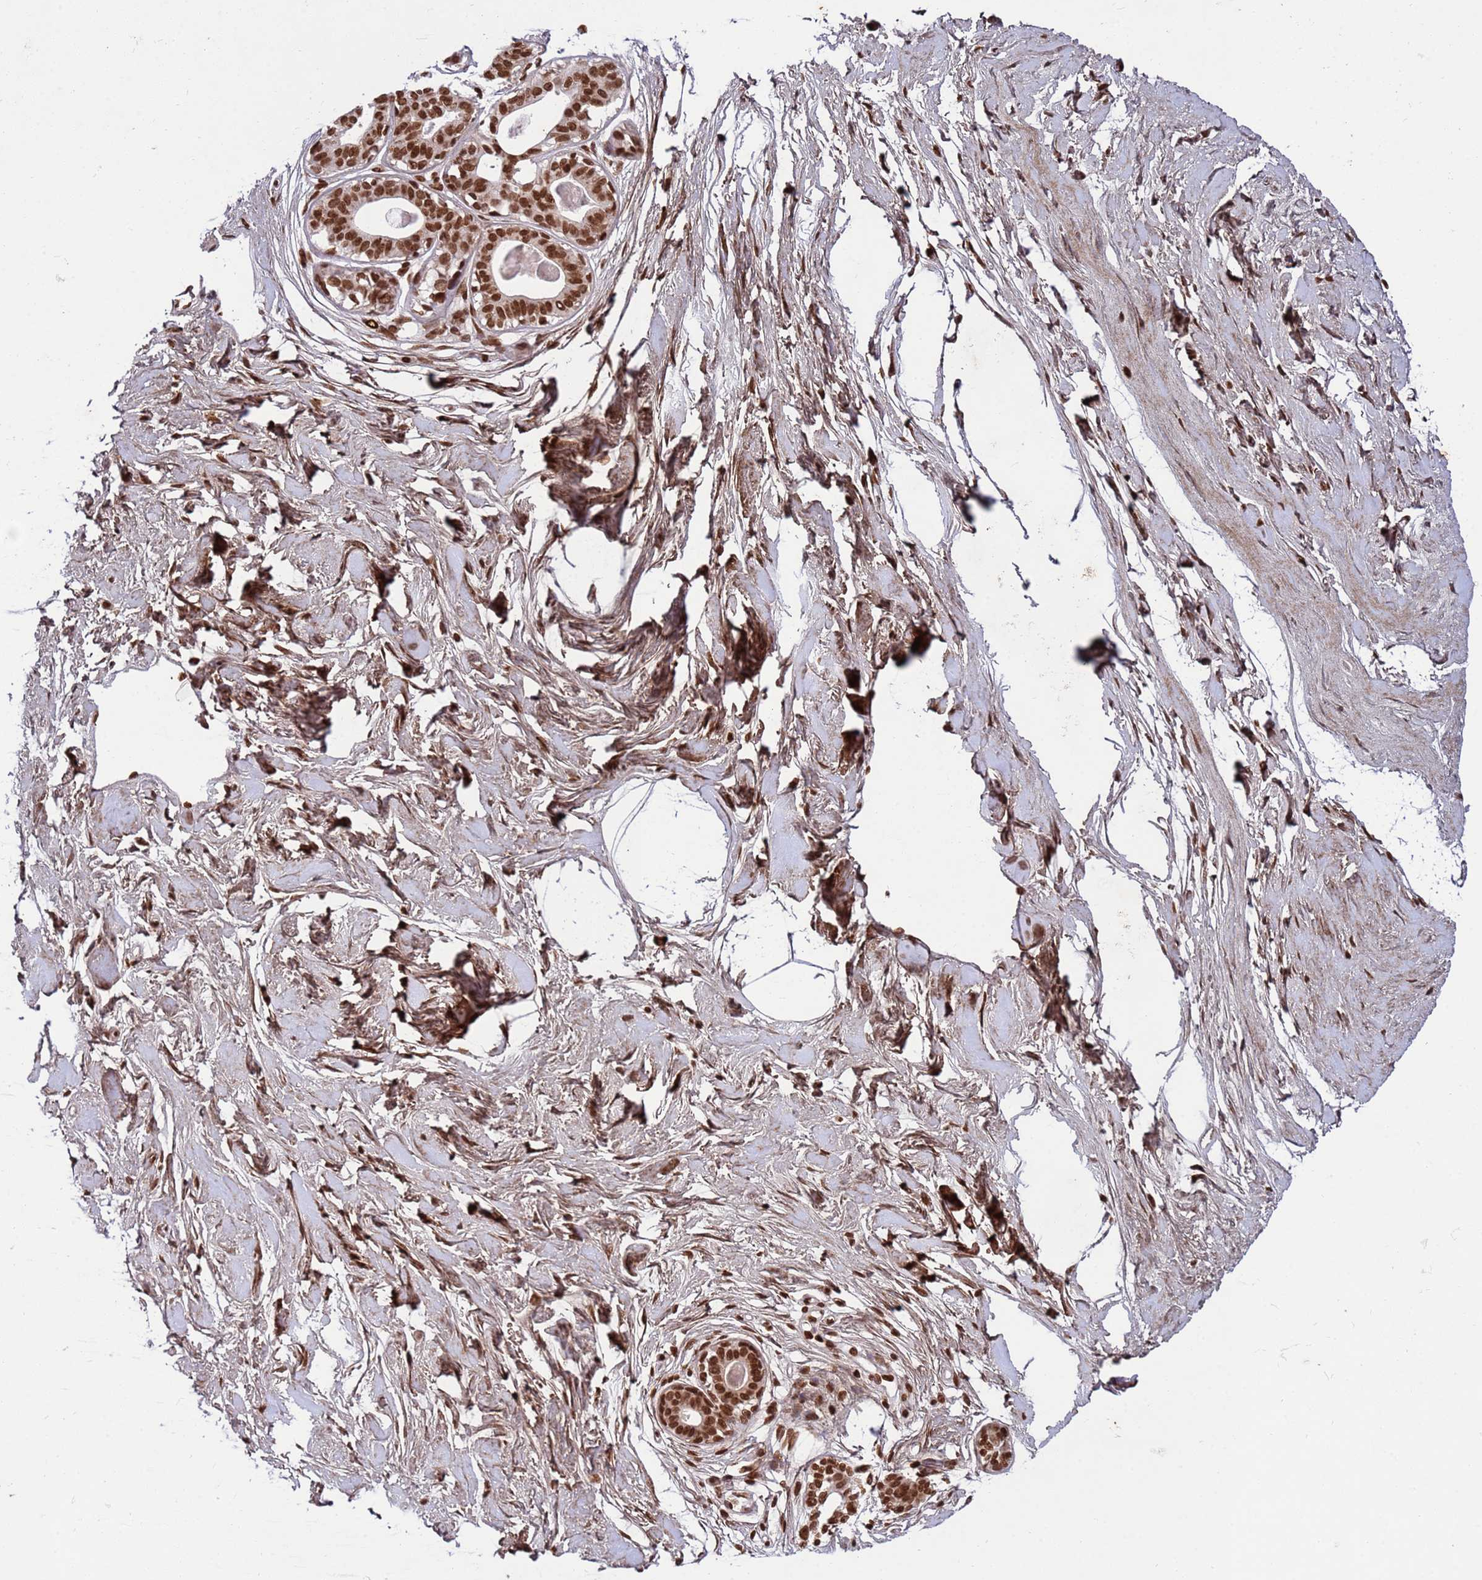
{"staining": {"intensity": "strong", "quantity": ">75%", "location": "nuclear"}, "tissue": "breast", "cell_type": "Adipocytes", "image_type": "normal", "snomed": [{"axis": "morphology", "description": "Normal tissue, NOS"}, {"axis": "topography", "description": "Breast"}], "caption": "A histopathology image showing strong nuclear staining in about >75% of adipocytes in benign breast, as visualized by brown immunohistochemical staining.", "gene": "H3", "patient": {"sex": "female", "age": 45}}